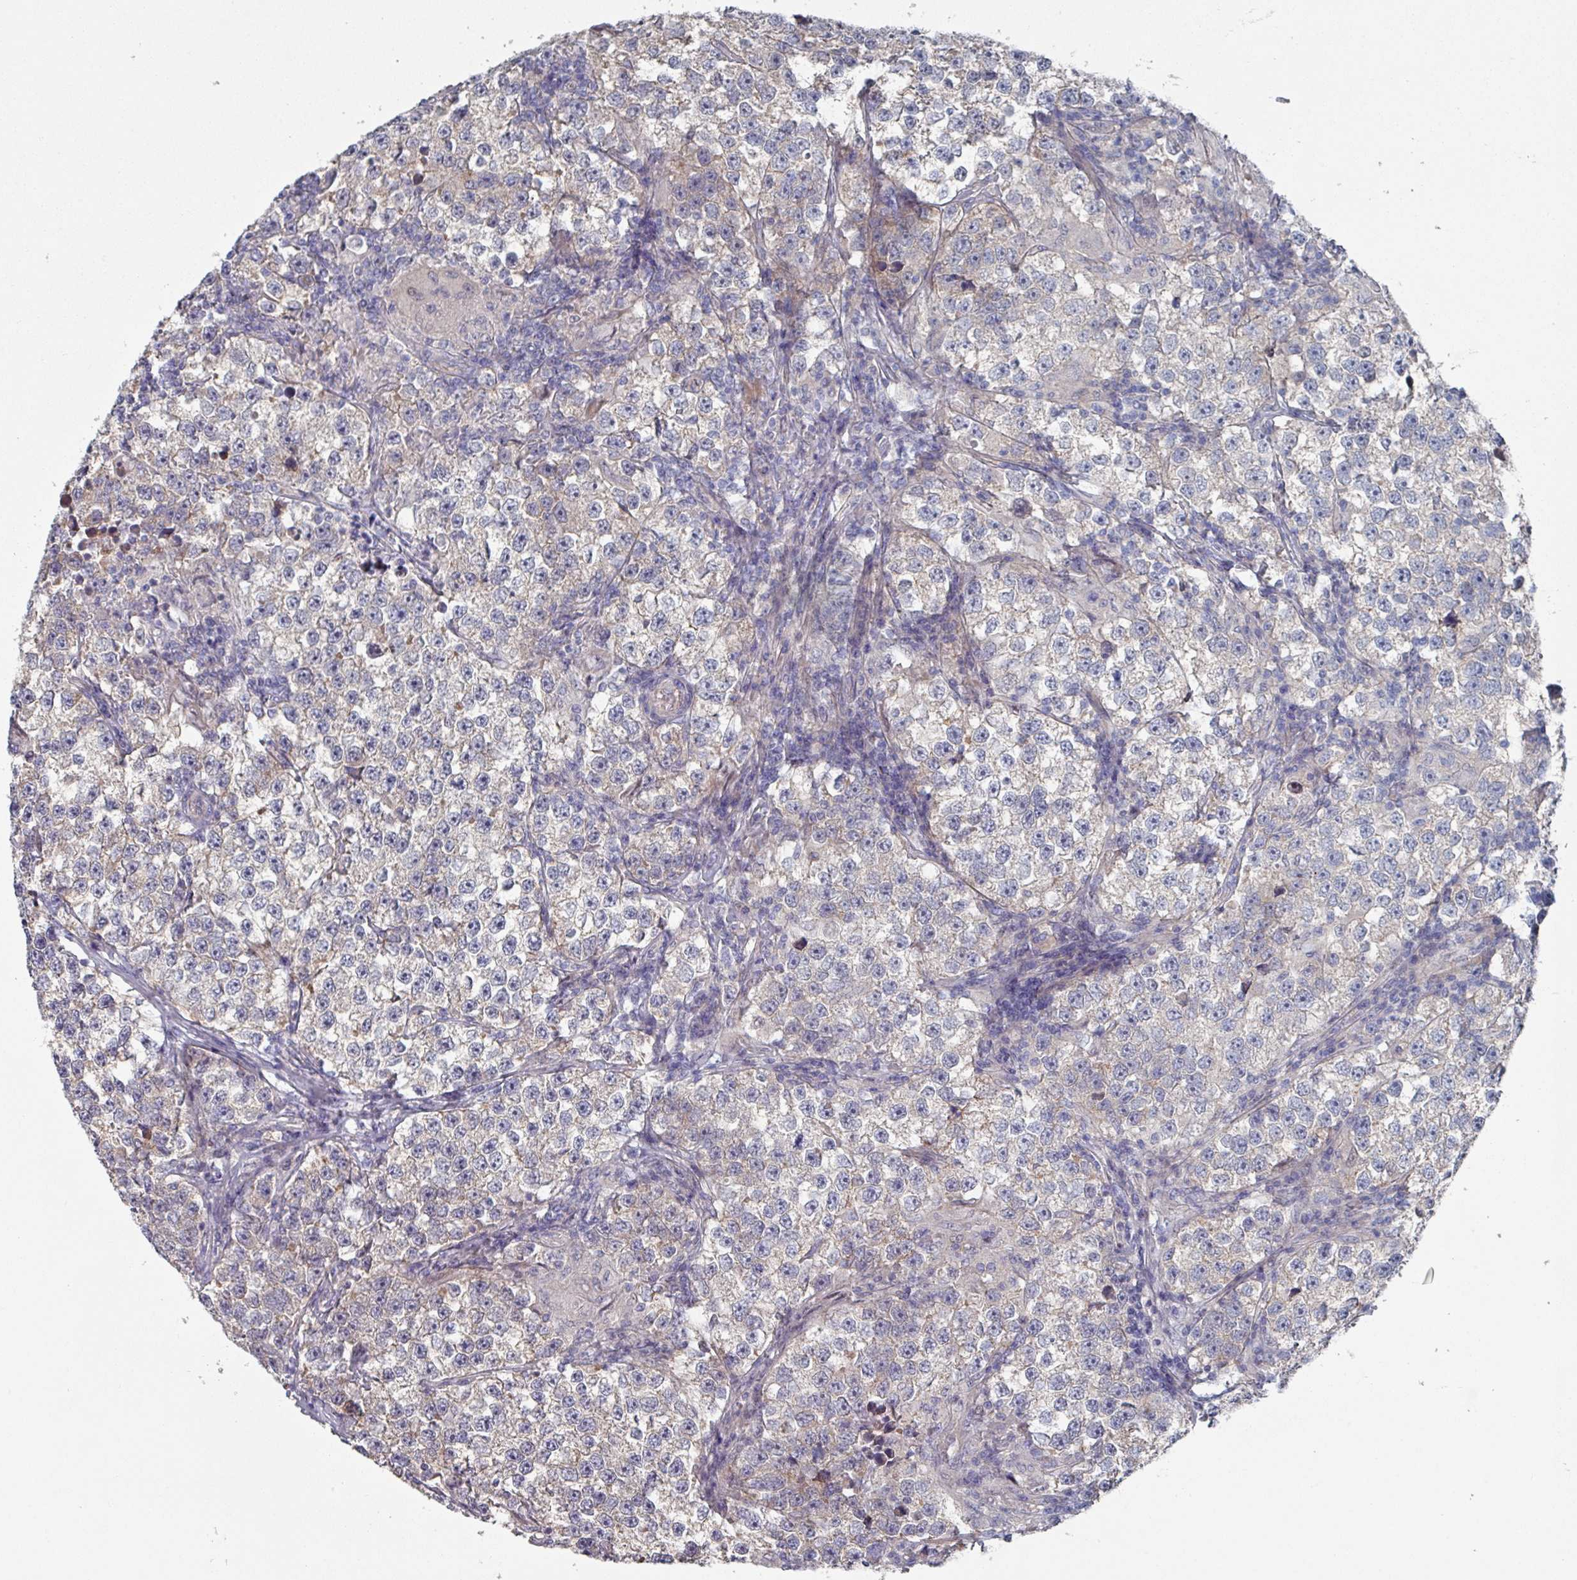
{"staining": {"intensity": "negative", "quantity": "none", "location": "none"}, "tissue": "testis cancer", "cell_type": "Tumor cells", "image_type": "cancer", "snomed": [{"axis": "morphology", "description": "Seminoma, NOS"}, {"axis": "topography", "description": "Testis"}], "caption": "Tumor cells show no significant staining in testis seminoma.", "gene": "EFL1", "patient": {"sex": "male", "age": 46}}